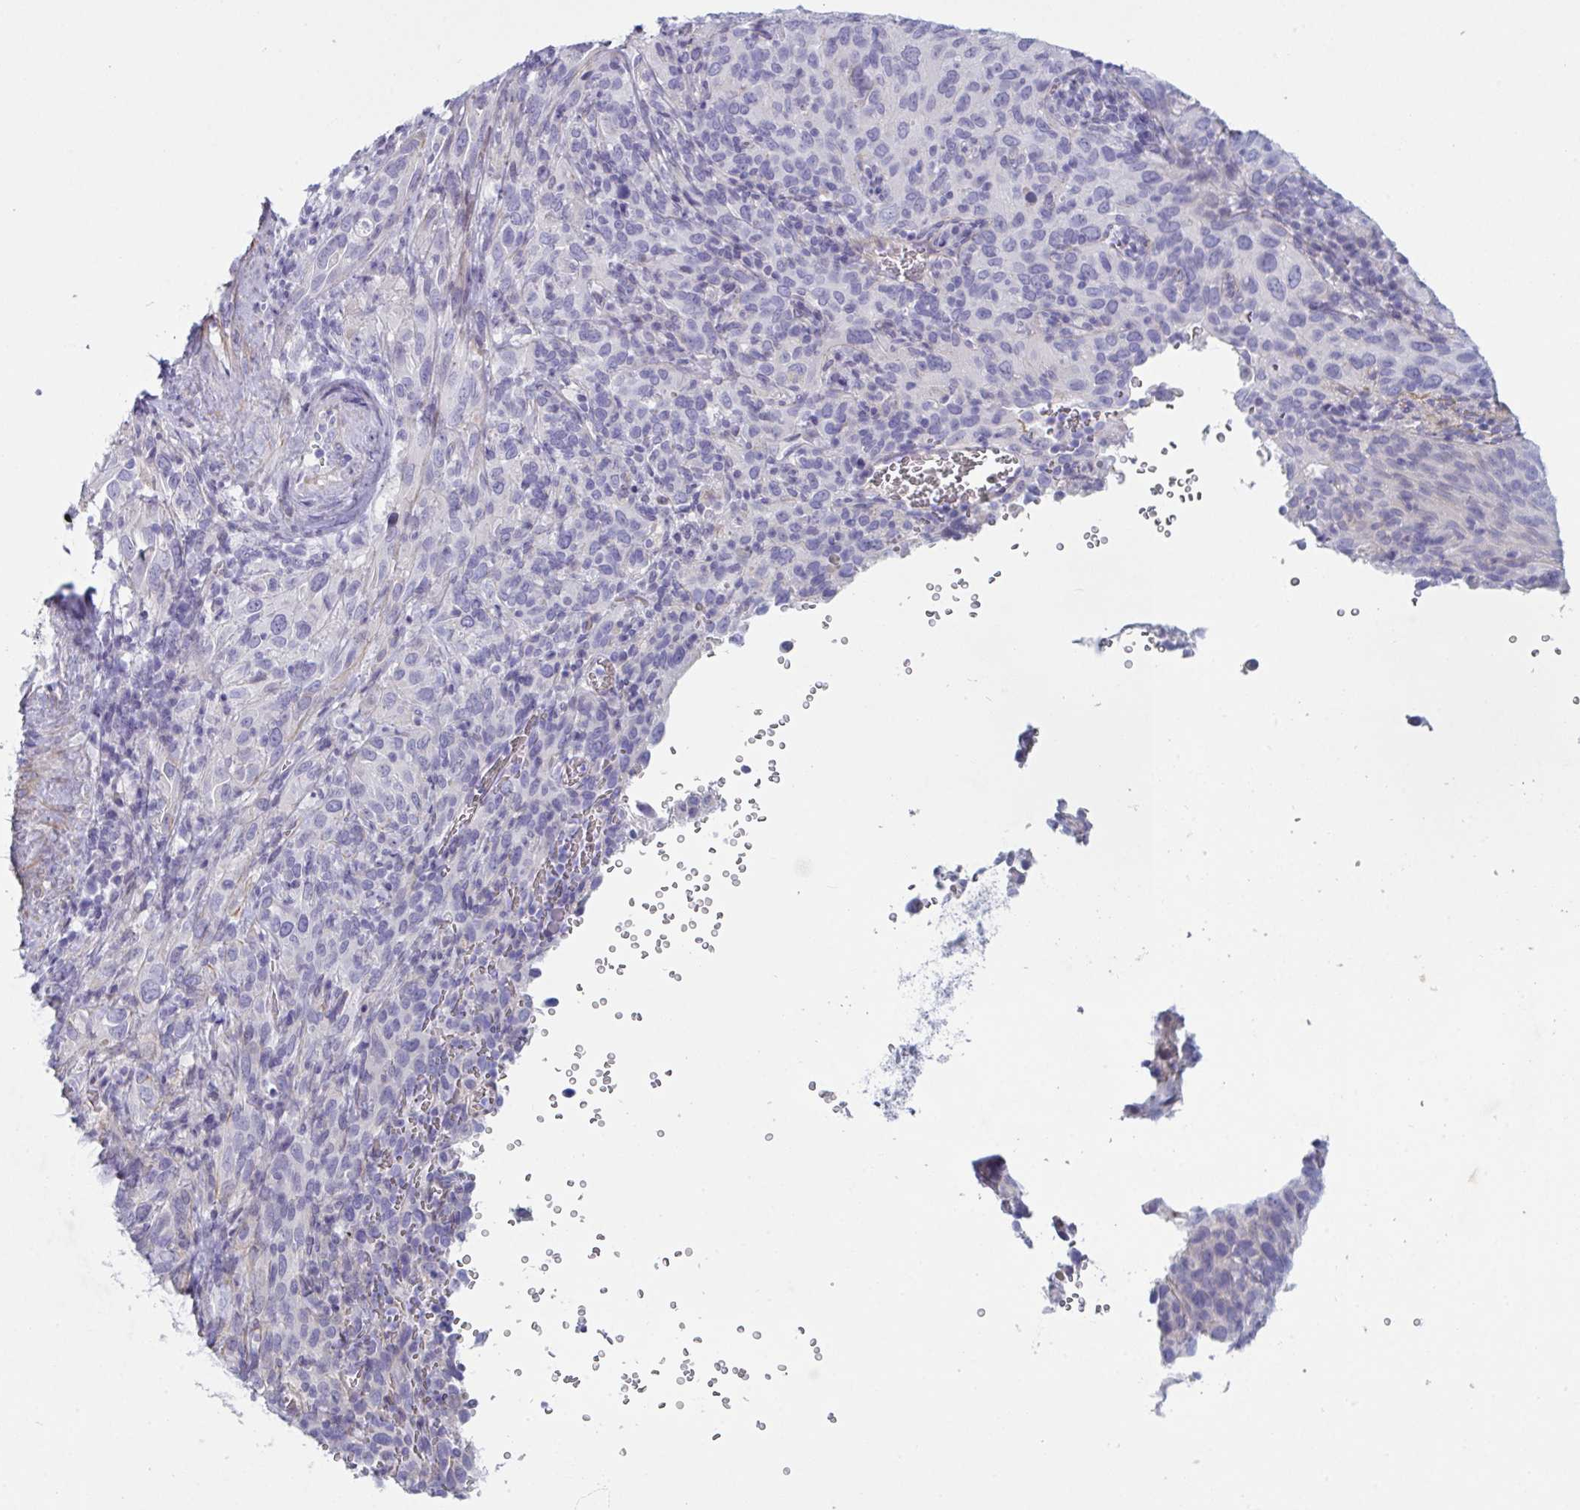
{"staining": {"intensity": "negative", "quantity": "none", "location": "none"}, "tissue": "cervical cancer", "cell_type": "Tumor cells", "image_type": "cancer", "snomed": [{"axis": "morphology", "description": "Normal tissue, NOS"}, {"axis": "morphology", "description": "Squamous cell carcinoma, NOS"}, {"axis": "topography", "description": "Cervix"}], "caption": "Tumor cells show no significant protein expression in cervical squamous cell carcinoma.", "gene": "OR5P3", "patient": {"sex": "female", "age": 51}}